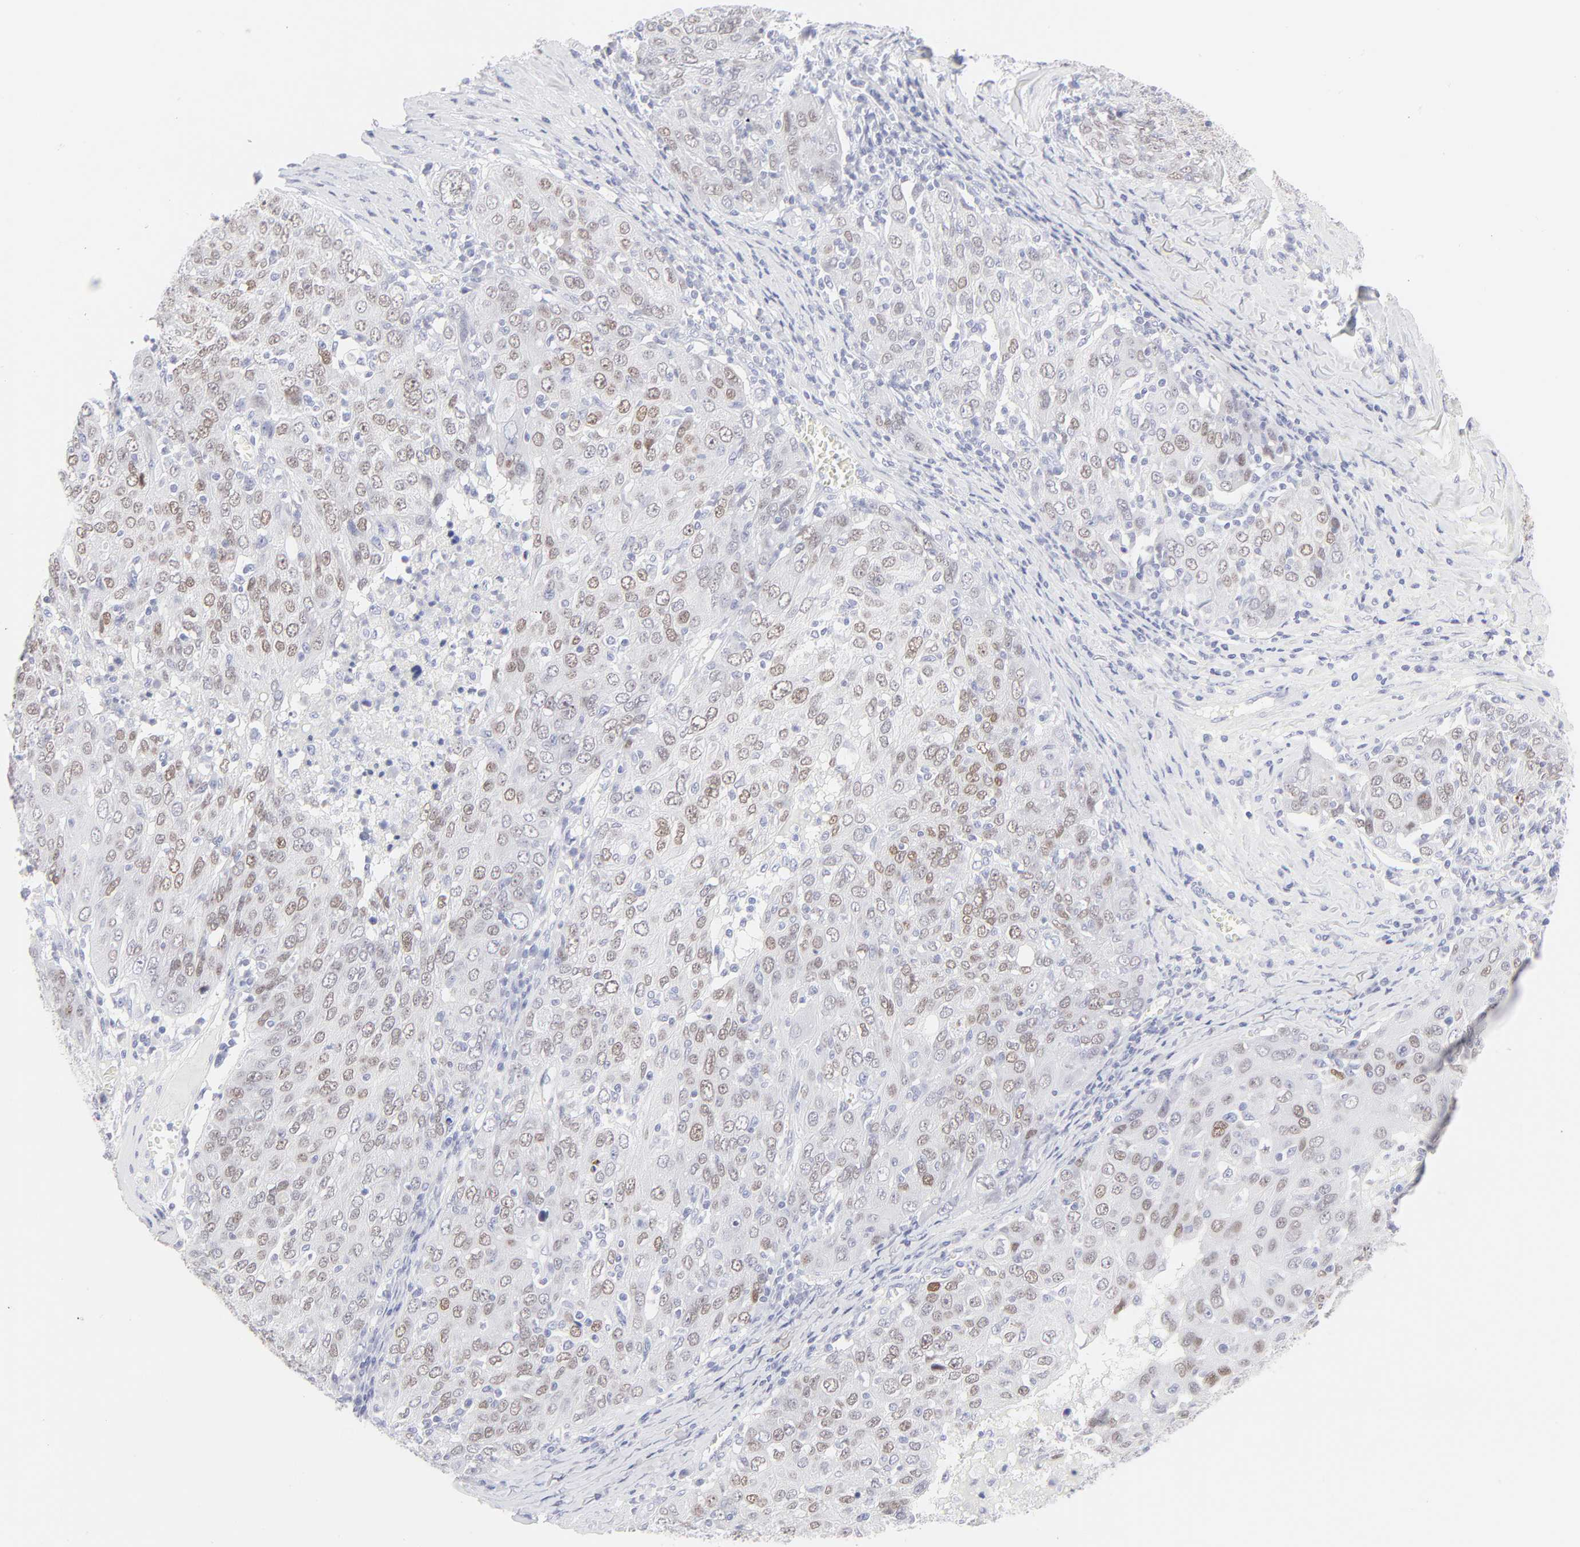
{"staining": {"intensity": "moderate", "quantity": "25%-75%", "location": "nuclear"}, "tissue": "ovarian cancer", "cell_type": "Tumor cells", "image_type": "cancer", "snomed": [{"axis": "morphology", "description": "Carcinoma, endometroid"}, {"axis": "topography", "description": "Ovary"}], "caption": "Human ovarian cancer stained for a protein (brown) reveals moderate nuclear positive expression in about 25%-75% of tumor cells.", "gene": "ELF3", "patient": {"sex": "female", "age": 50}}